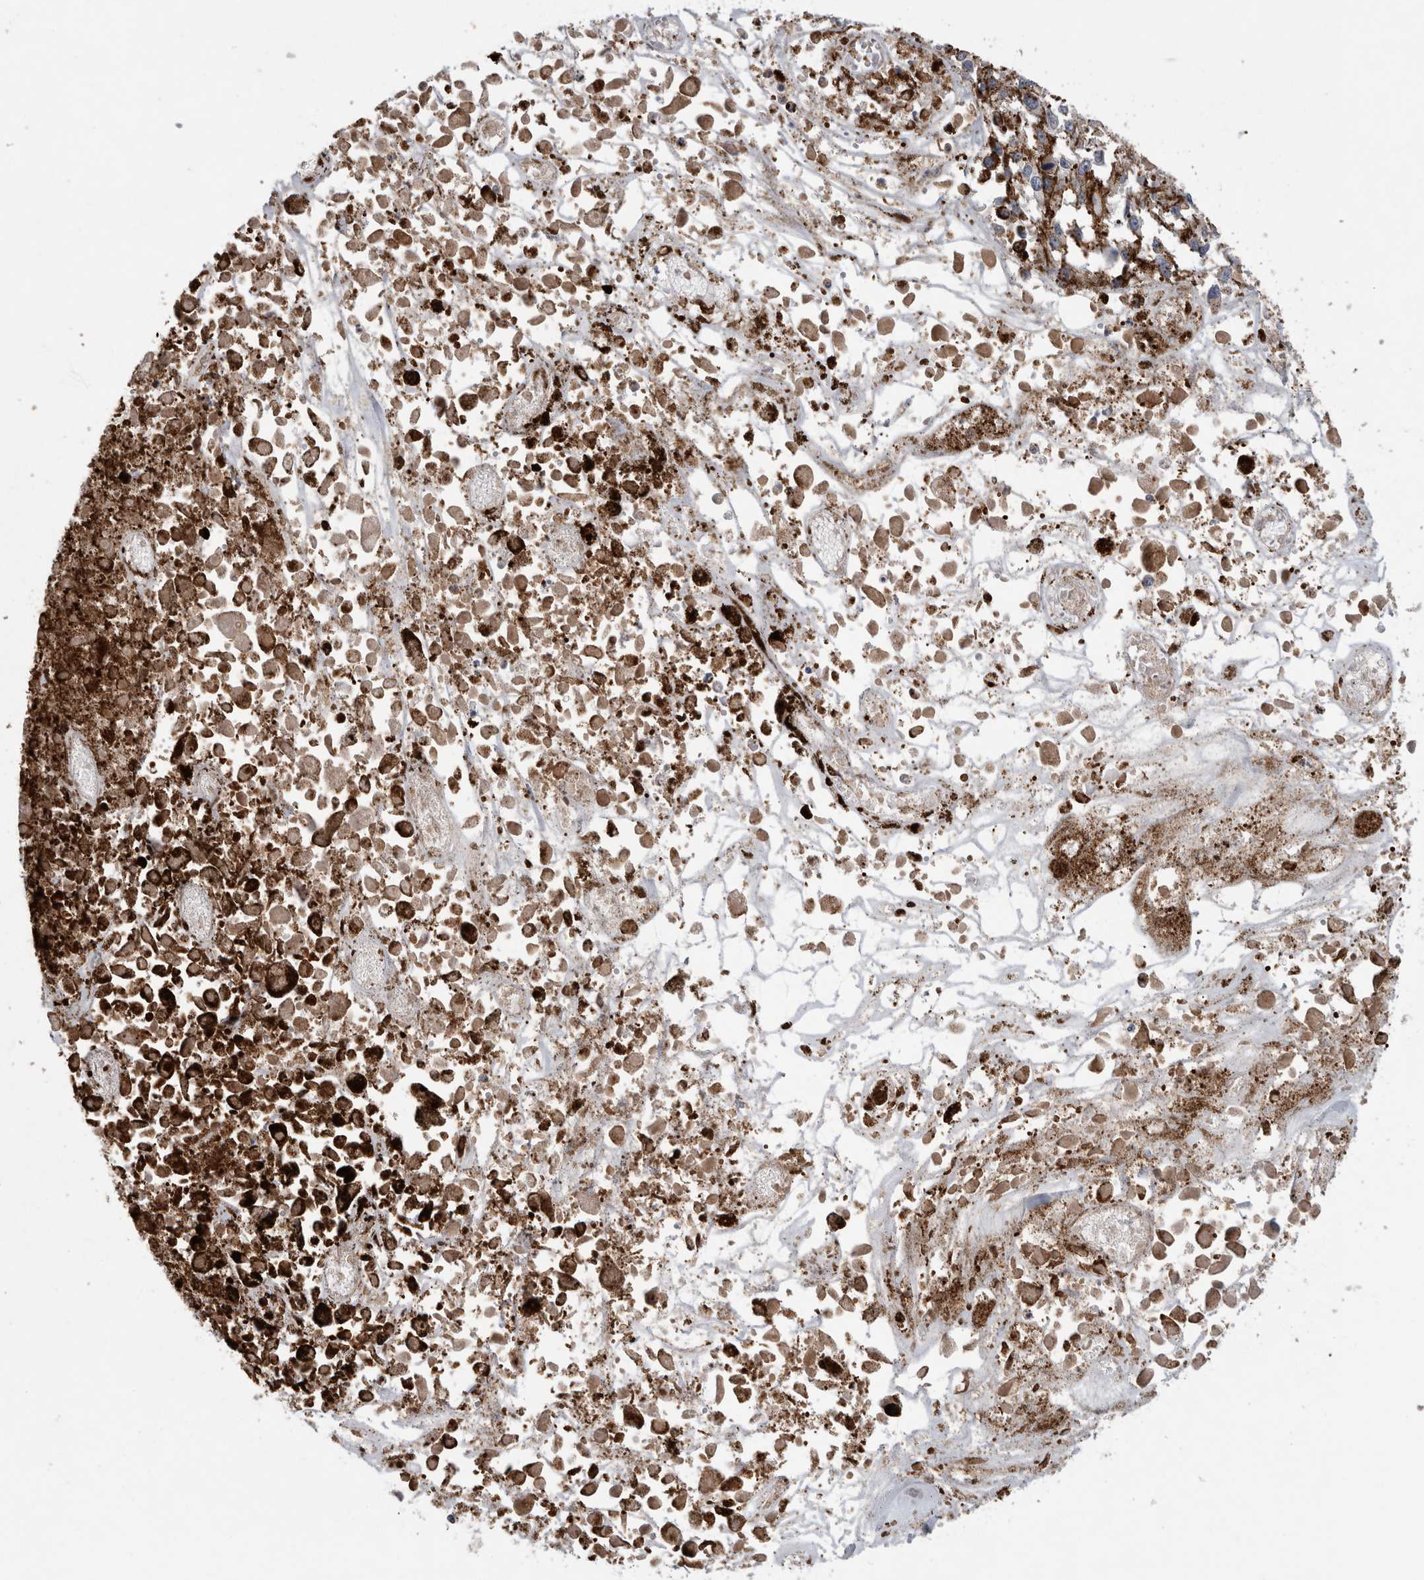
{"staining": {"intensity": "moderate", "quantity": ">75%", "location": "cytoplasmic/membranous"}, "tissue": "melanoma", "cell_type": "Tumor cells", "image_type": "cancer", "snomed": [{"axis": "morphology", "description": "Malignant melanoma, Metastatic site"}, {"axis": "topography", "description": "Lymph node"}], "caption": "The histopathology image displays a brown stain indicating the presence of a protein in the cytoplasmic/membranous of tumor cells in melanoma.", "gene": "ANKFY1", "patient": {"sex": "male", "age": 59}}